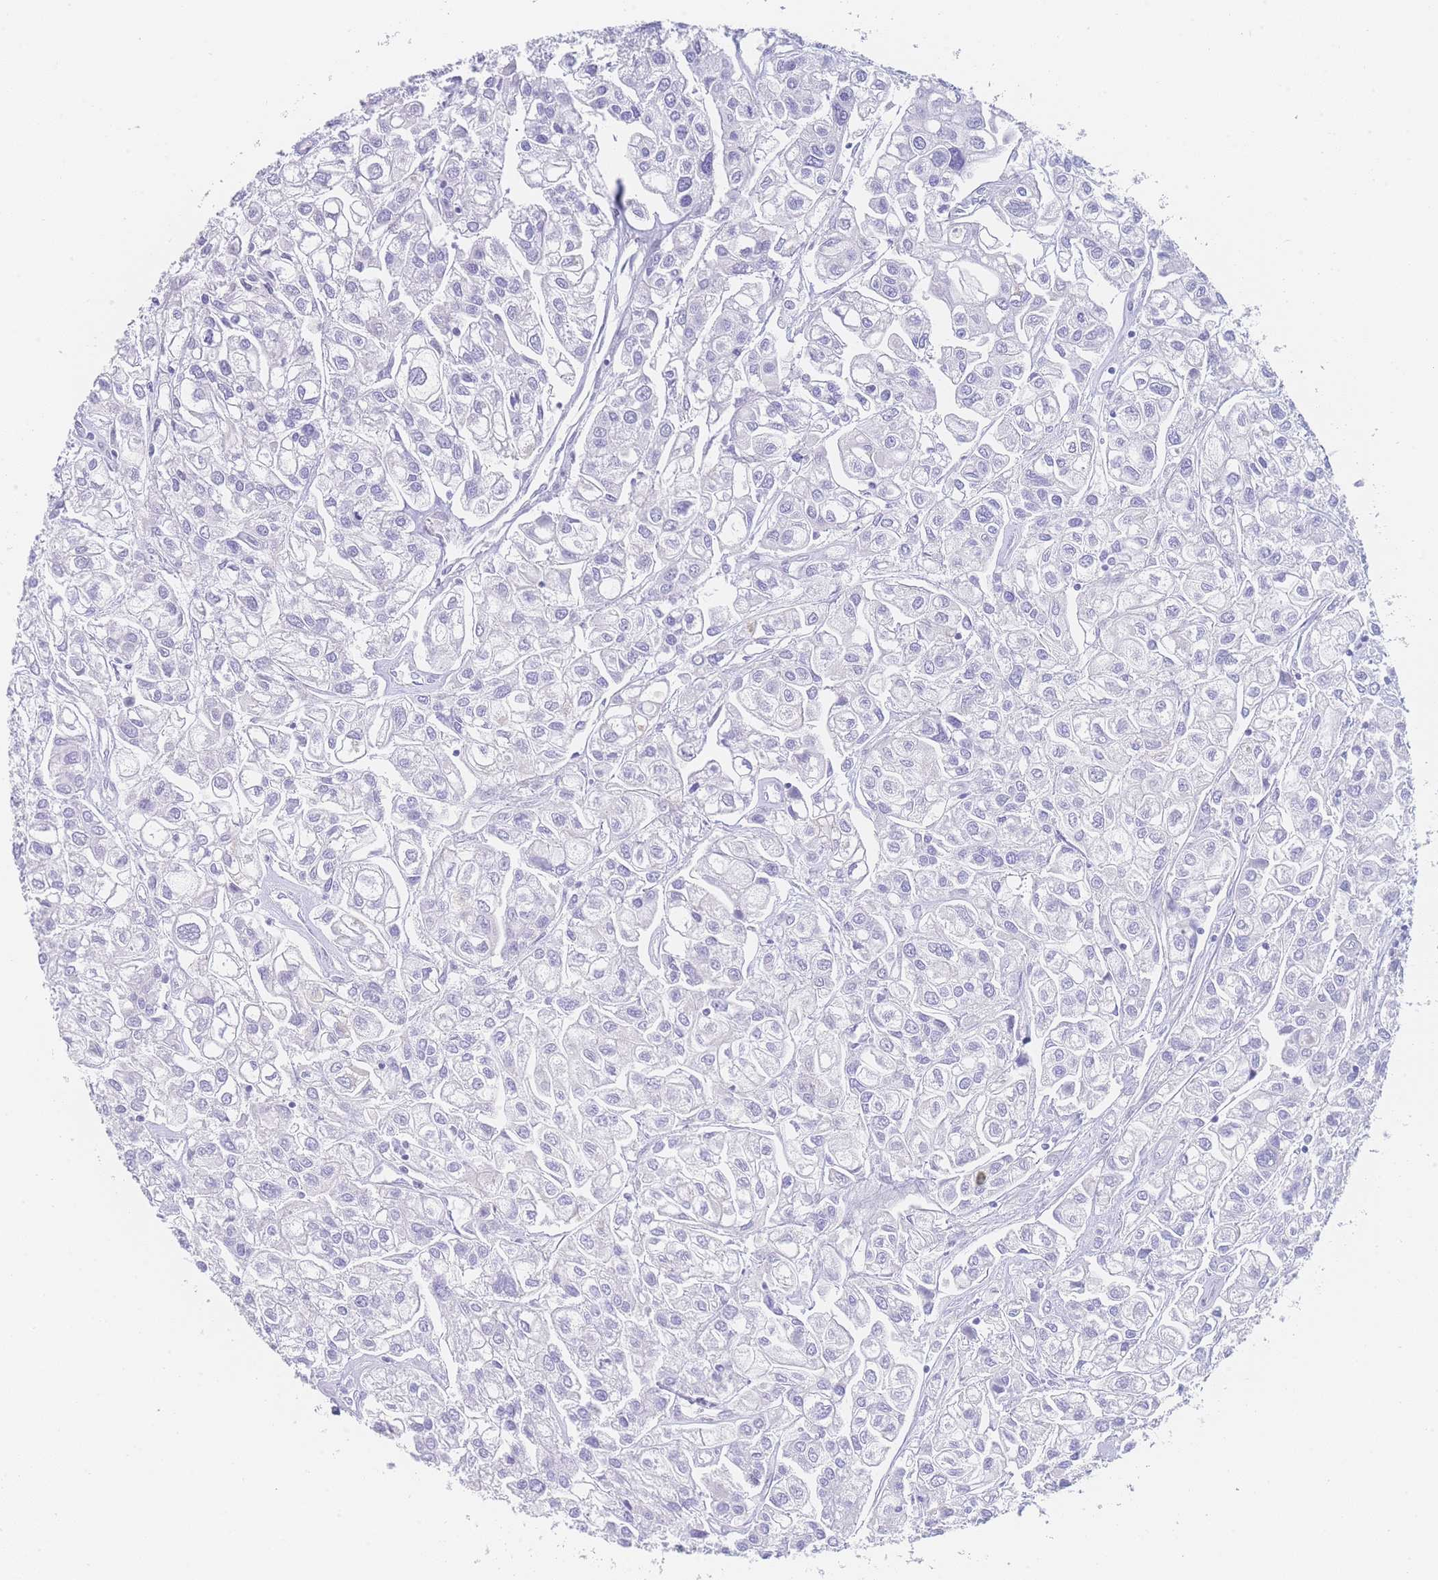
{"staining": {"intensity": "negative", "quantity": "none", "location": "none"}, "tissue": "urothelial cancer", "cell_type": "Tumor cells", "image_type": "cancer", "snomed": [{"axis": "morphology", "description": "Urothelial carcinoma, High grade"}, {"axis": "topography", "description": "Urinary bladder"}], "caption": "Tumor cells are negative for protein expression in human high-grade urothelial carcinoma.", "gene": "LZTFL1", "patient": {"sex": "male", "age": 67}}